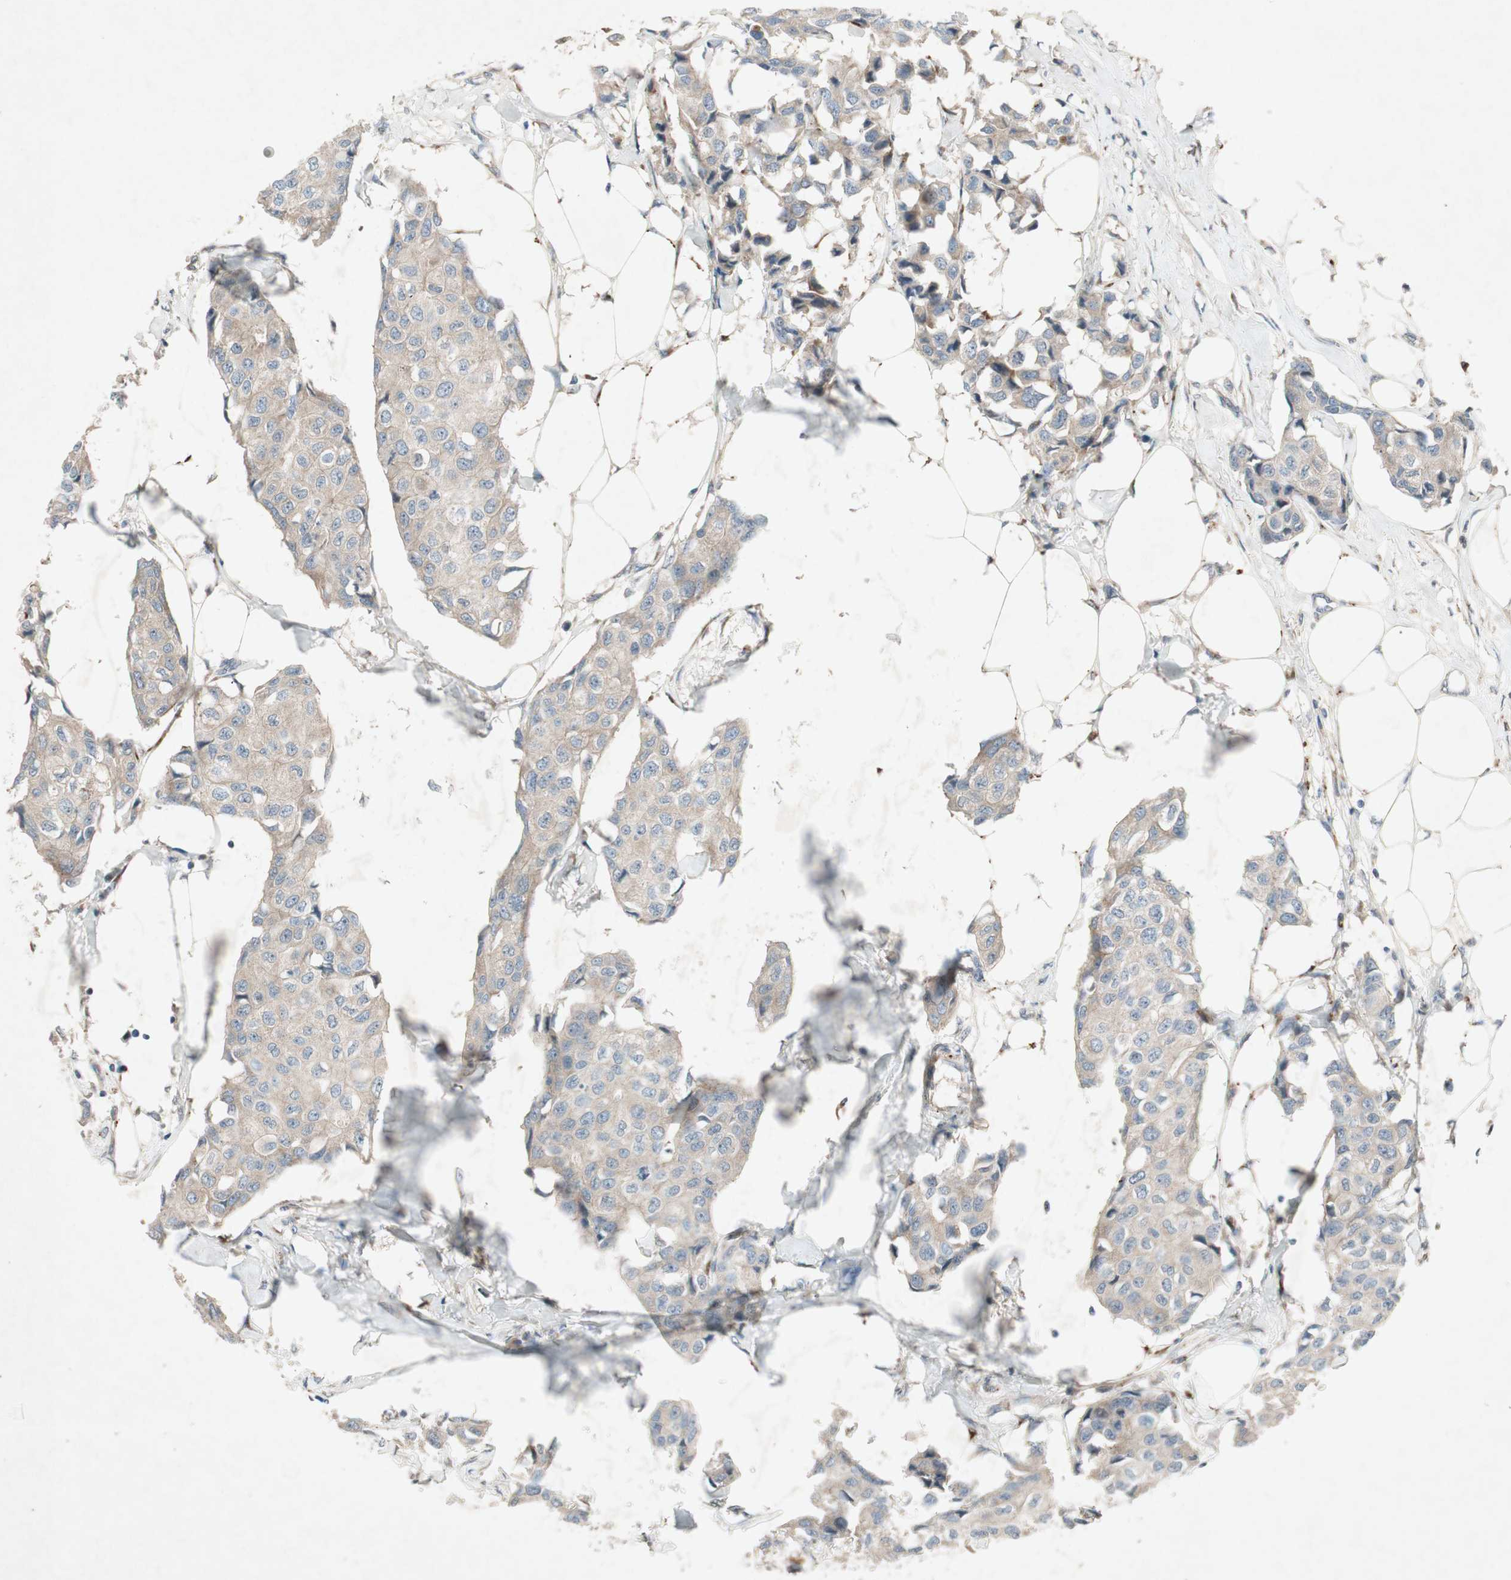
{"staining": {"intensity": "weak", "quantity": ">75%", "location": "cytoplasmic/membranous"}, "tissue": "breast cancer", "cell_type": "Tumor cells", "image_type": "cancer", "snomed": [{"axis": "morphology", "description": "Duct carcinoma"}, {"axis": "topography", "description": "Breast"}], "caption": "Protein expression by IHC displays weak cytoplasmic/membranous expression in approximately >75% of tumor cells in breast cancer (infiltrating ductal carcinoma). Using DAB (3,3'-diaminobenzidine) (brown) and hematoxylin (blue) stains, captured at high magnification using brightfield microscopy.", "gene": "APOO", "patient": {"sex": "female", "age": 80}}